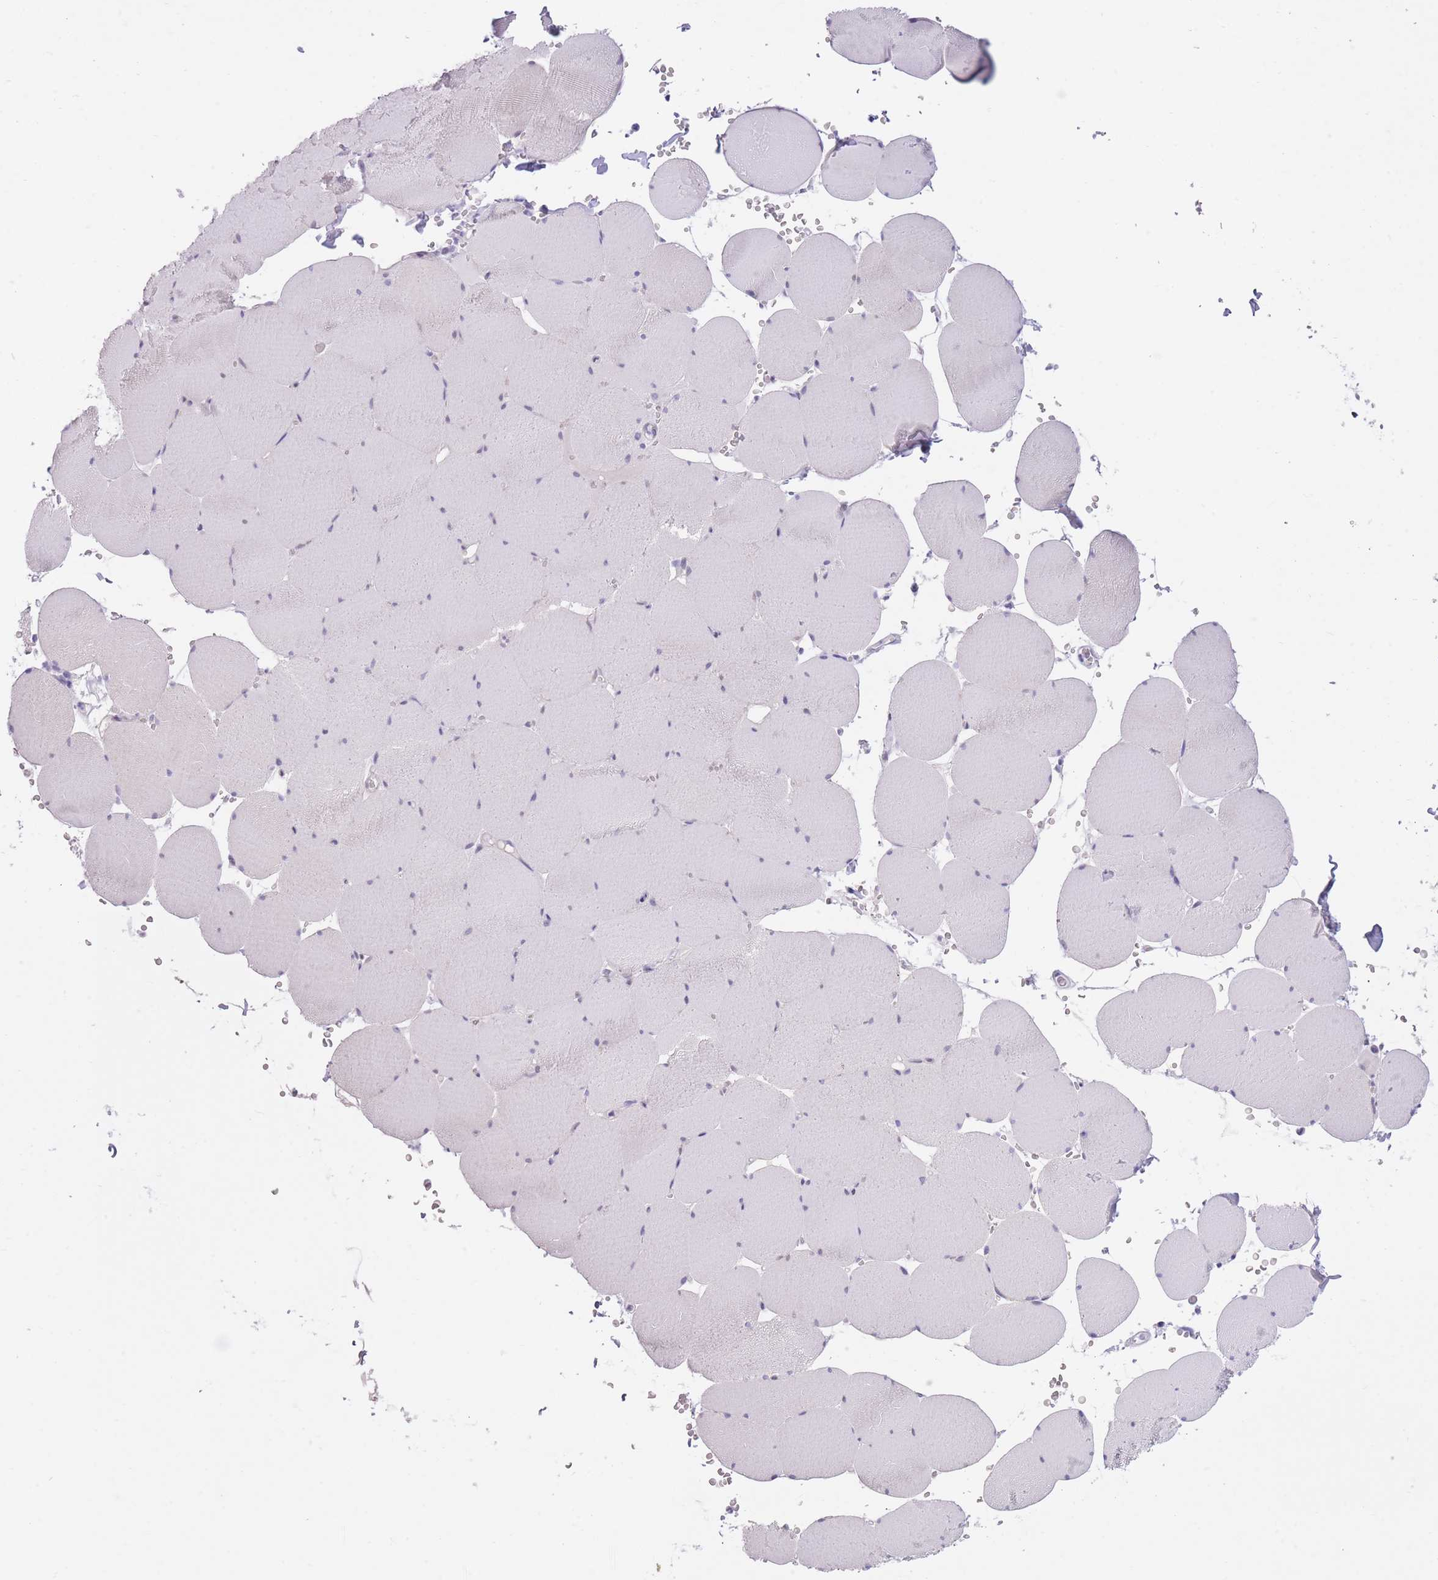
{"staining": {"intensity": "negative", "quantity": "none", "location": "none"}, "tissue": "skeletal muscle", "cell_type": "Myocytes", "image_type": "normal", "snomed": [{"axis": "morphology", "description": "Normal tissue, NOS"}, {"axis": "topography", "description": "Skeletal muscle"}, {"axis": "topography", "description": "Head-Neck"}], "caption": "Protein analysis of normal skeletal muscle reveals no significant expression in myocytes. The staining was performed using DAB to visualize the protein expression in brown, while the nuclei were stained in blue with hematoxylin (Magnification: 20x).", "gene": "WDR70", "patient": {"sex": "male", "age": 66}}